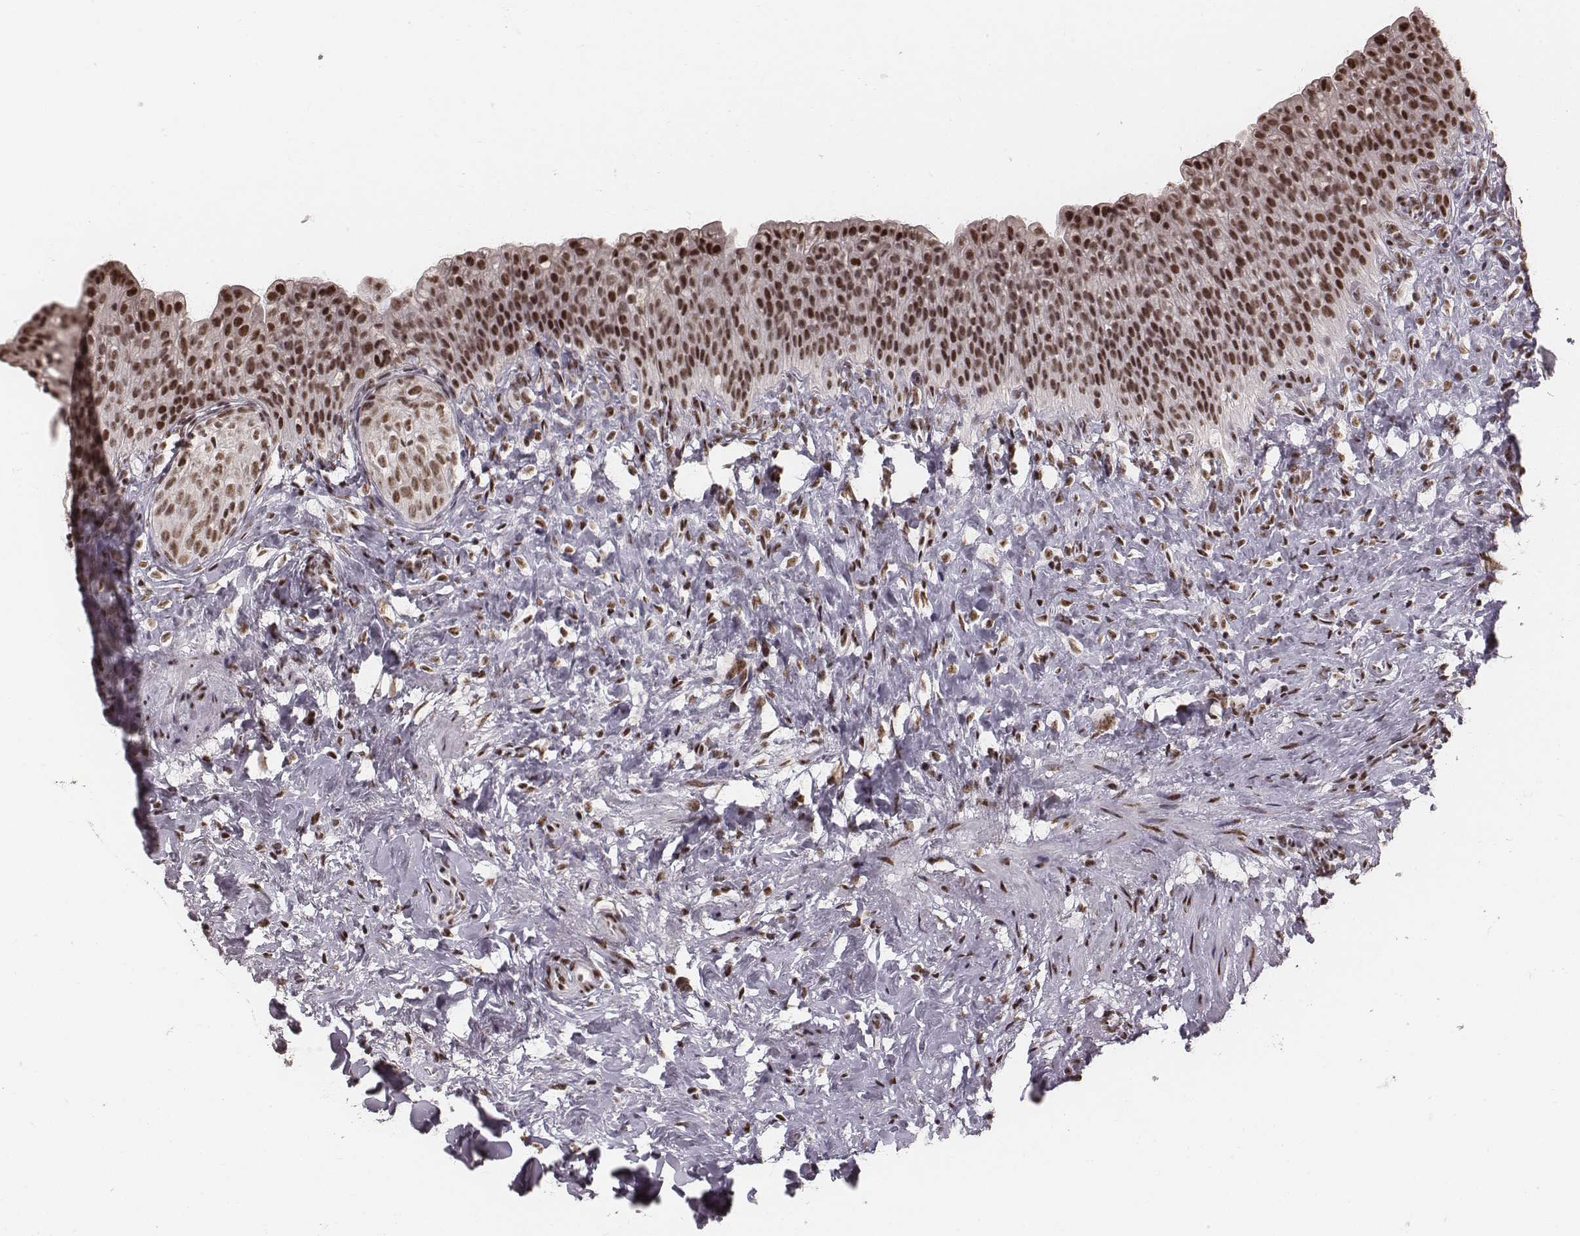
{"staining": {"intensity": "strong", "quantity": ">75%", "location": "nuclear"}, "tissue": "urinary bladder", "cell_type": "Urothelial cells", "image_type": "normal", "snomed": [{"axis": "morphology", "description": "Normal tissue, NOS"}, {"axis": "topography", "description": "Urinary bladder"}], "caption": "Protein expression analysis of normal urinary bladder reveals strong nuclear staining in about >75% of urothelial cells.", "gene": "LUC7L", "patient": {"sex": "male", "age": 76}}